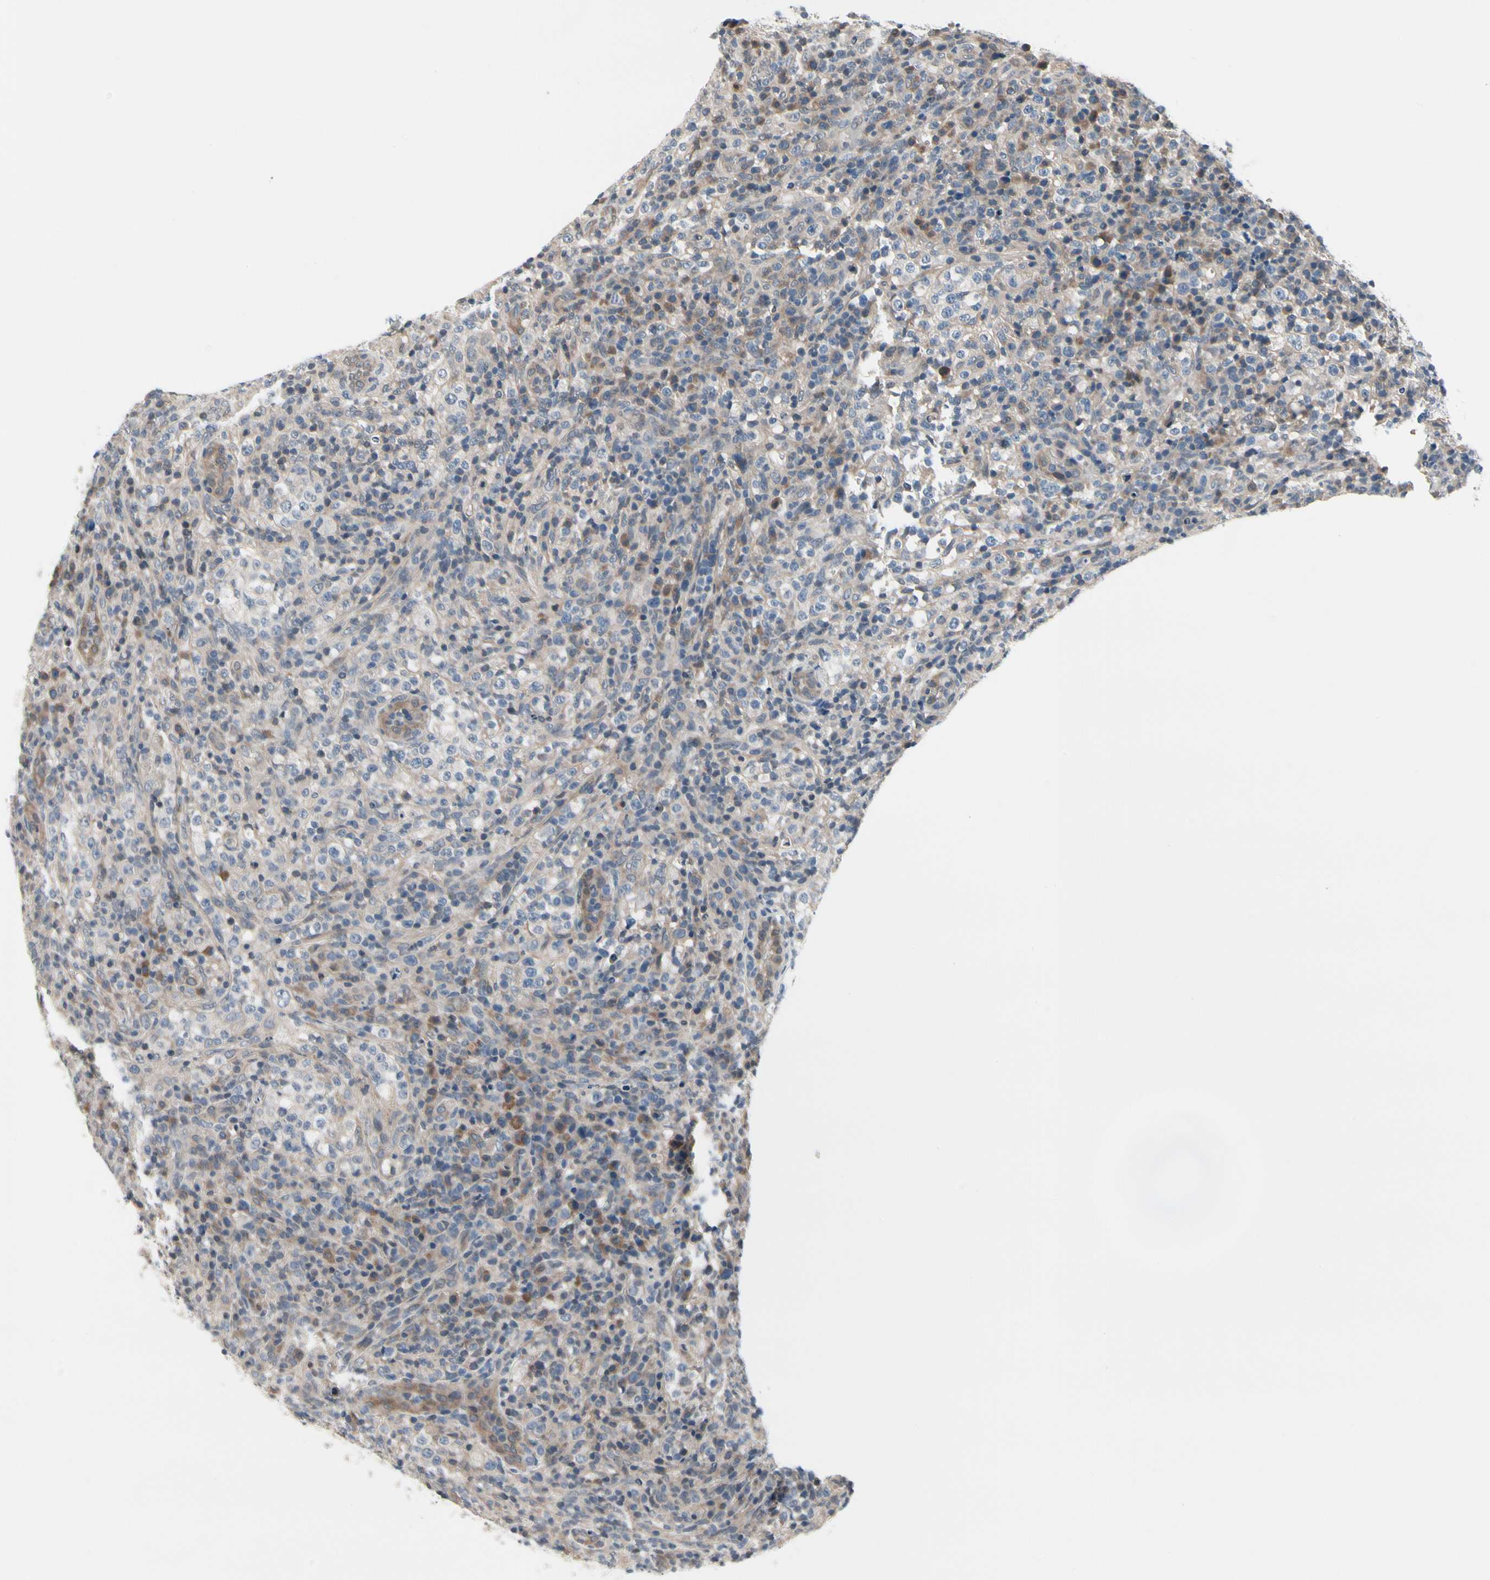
{"staining": {"intensity": "weak", "quantity": "25%-75%", "location": "cytoplasmic/membranous"}, "tissue": "lymphoma", "cell_type": "Tumor cells", "image_type": "cancer", "snomed": [{"axis": "morphology", "description": "Malignant lymphoma, non-Hodgkin's type, High grade"}, {"axis": "topography", "description": "Lymph node"}], "caption": "This is an image of immunohistochemistry staining of high-grade malignant lymphoma, non-Hodgkin's type, which shows weak staining in the cytoplasmic/membranous of tumor cells.", "gene": "PRDX6", "patient": {"sex": "female", "age": 76}}